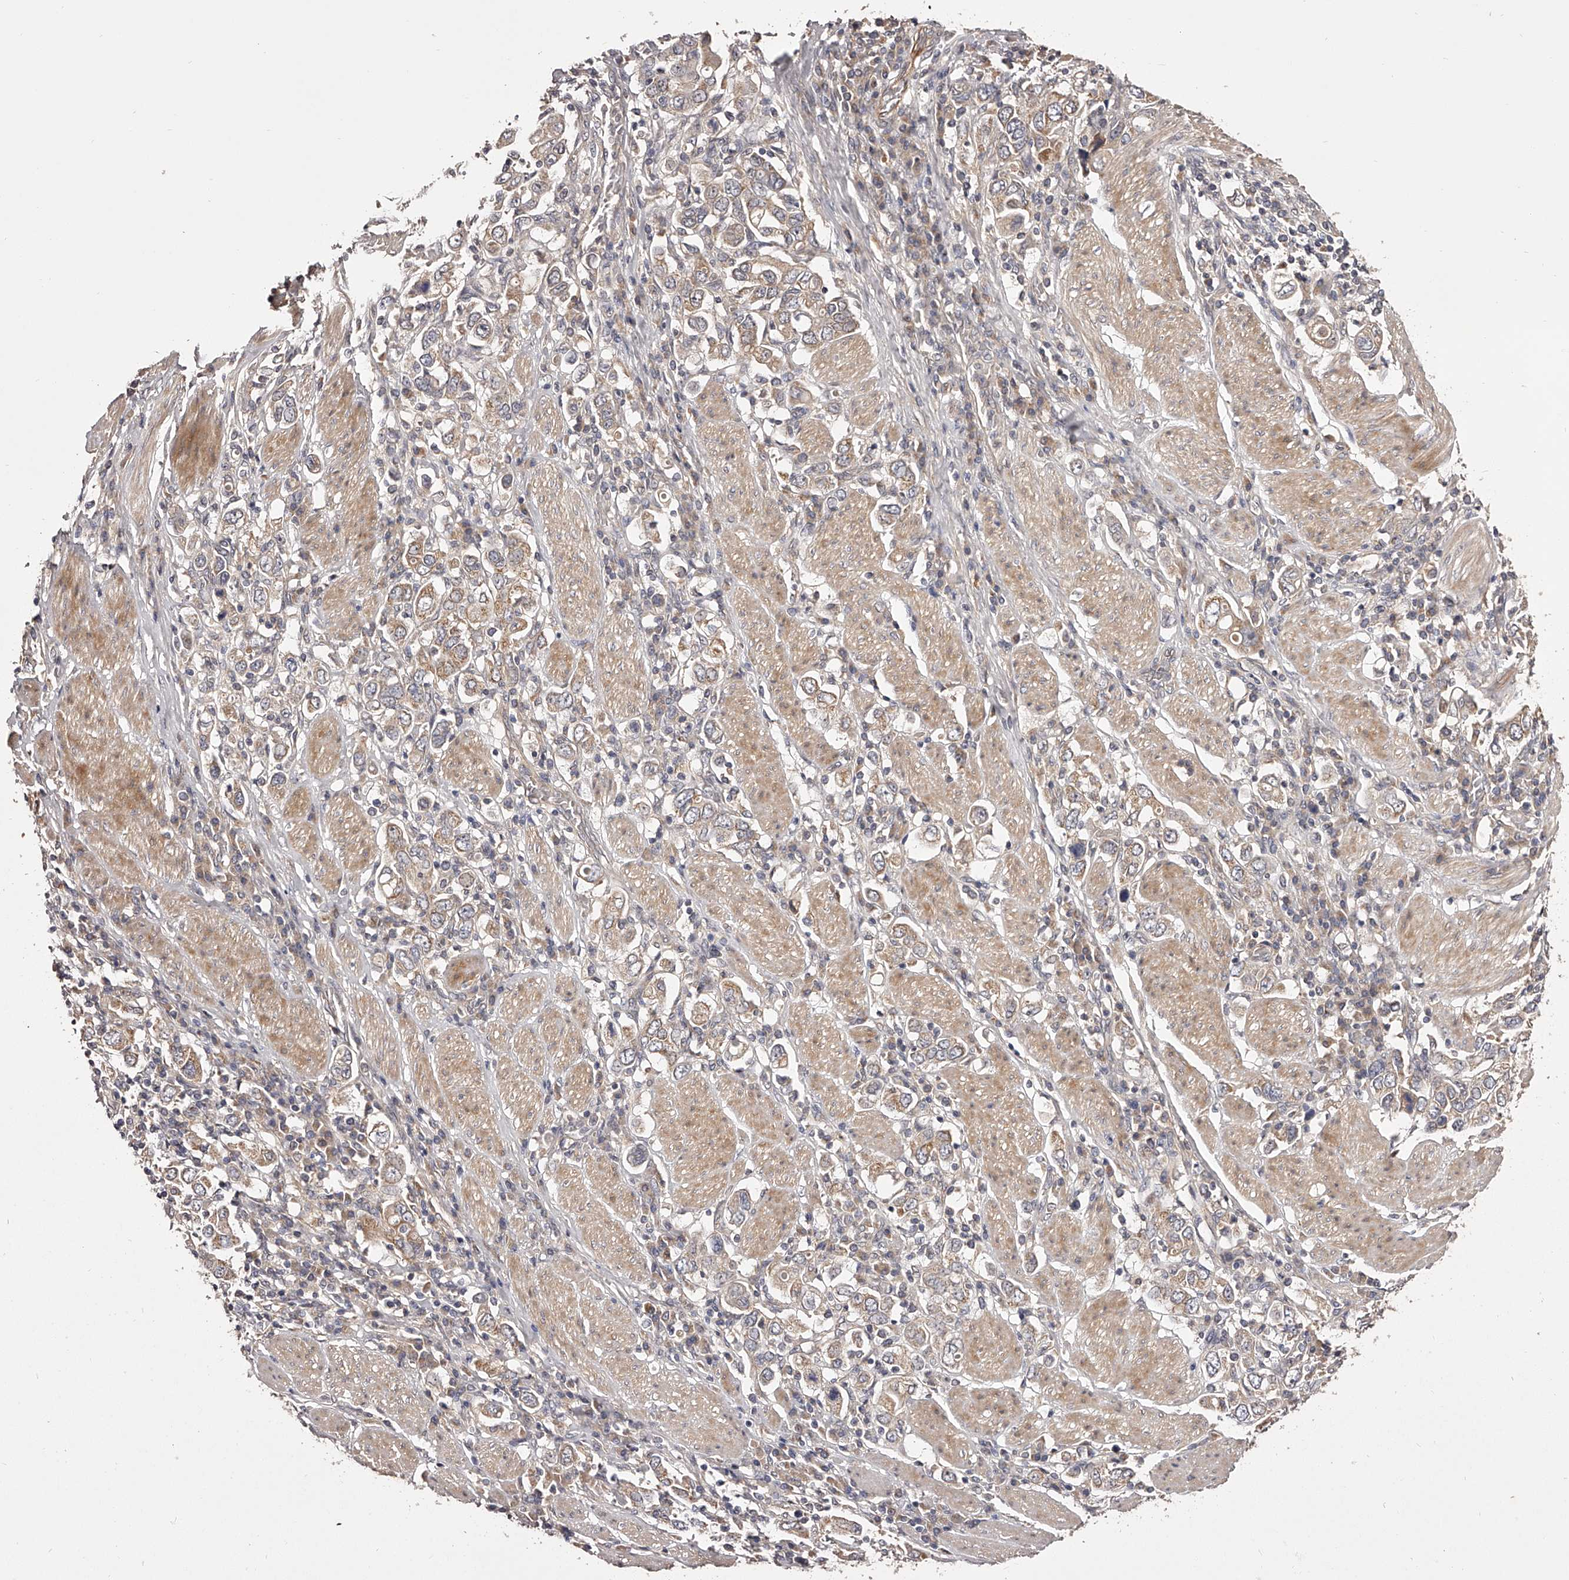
{"staining": {"intensity": "moderate", "quantity": ">75%", "location": "cytoplasmic/membranous"}, "tissue": "stomach cancer", "cell_type": "Tumor cells", "image_type": "cancer", "snomed": [{"axis": "morphology", "description": "Adenocarcinoma, NOS"}, {"axis": "topography", "description": "Stomach, upper"}], "caption": "Stomach cancer (adenocarcinoma) stained with DAB (3,3'-diaminobenzidine) immunohistochemistry reveals medium levels of moderate cytoplasmic/membranous staining in approximately >75% of tumor cells.", "gene": "ODF2L", "patient": {"sex": "male", "age": 62}}